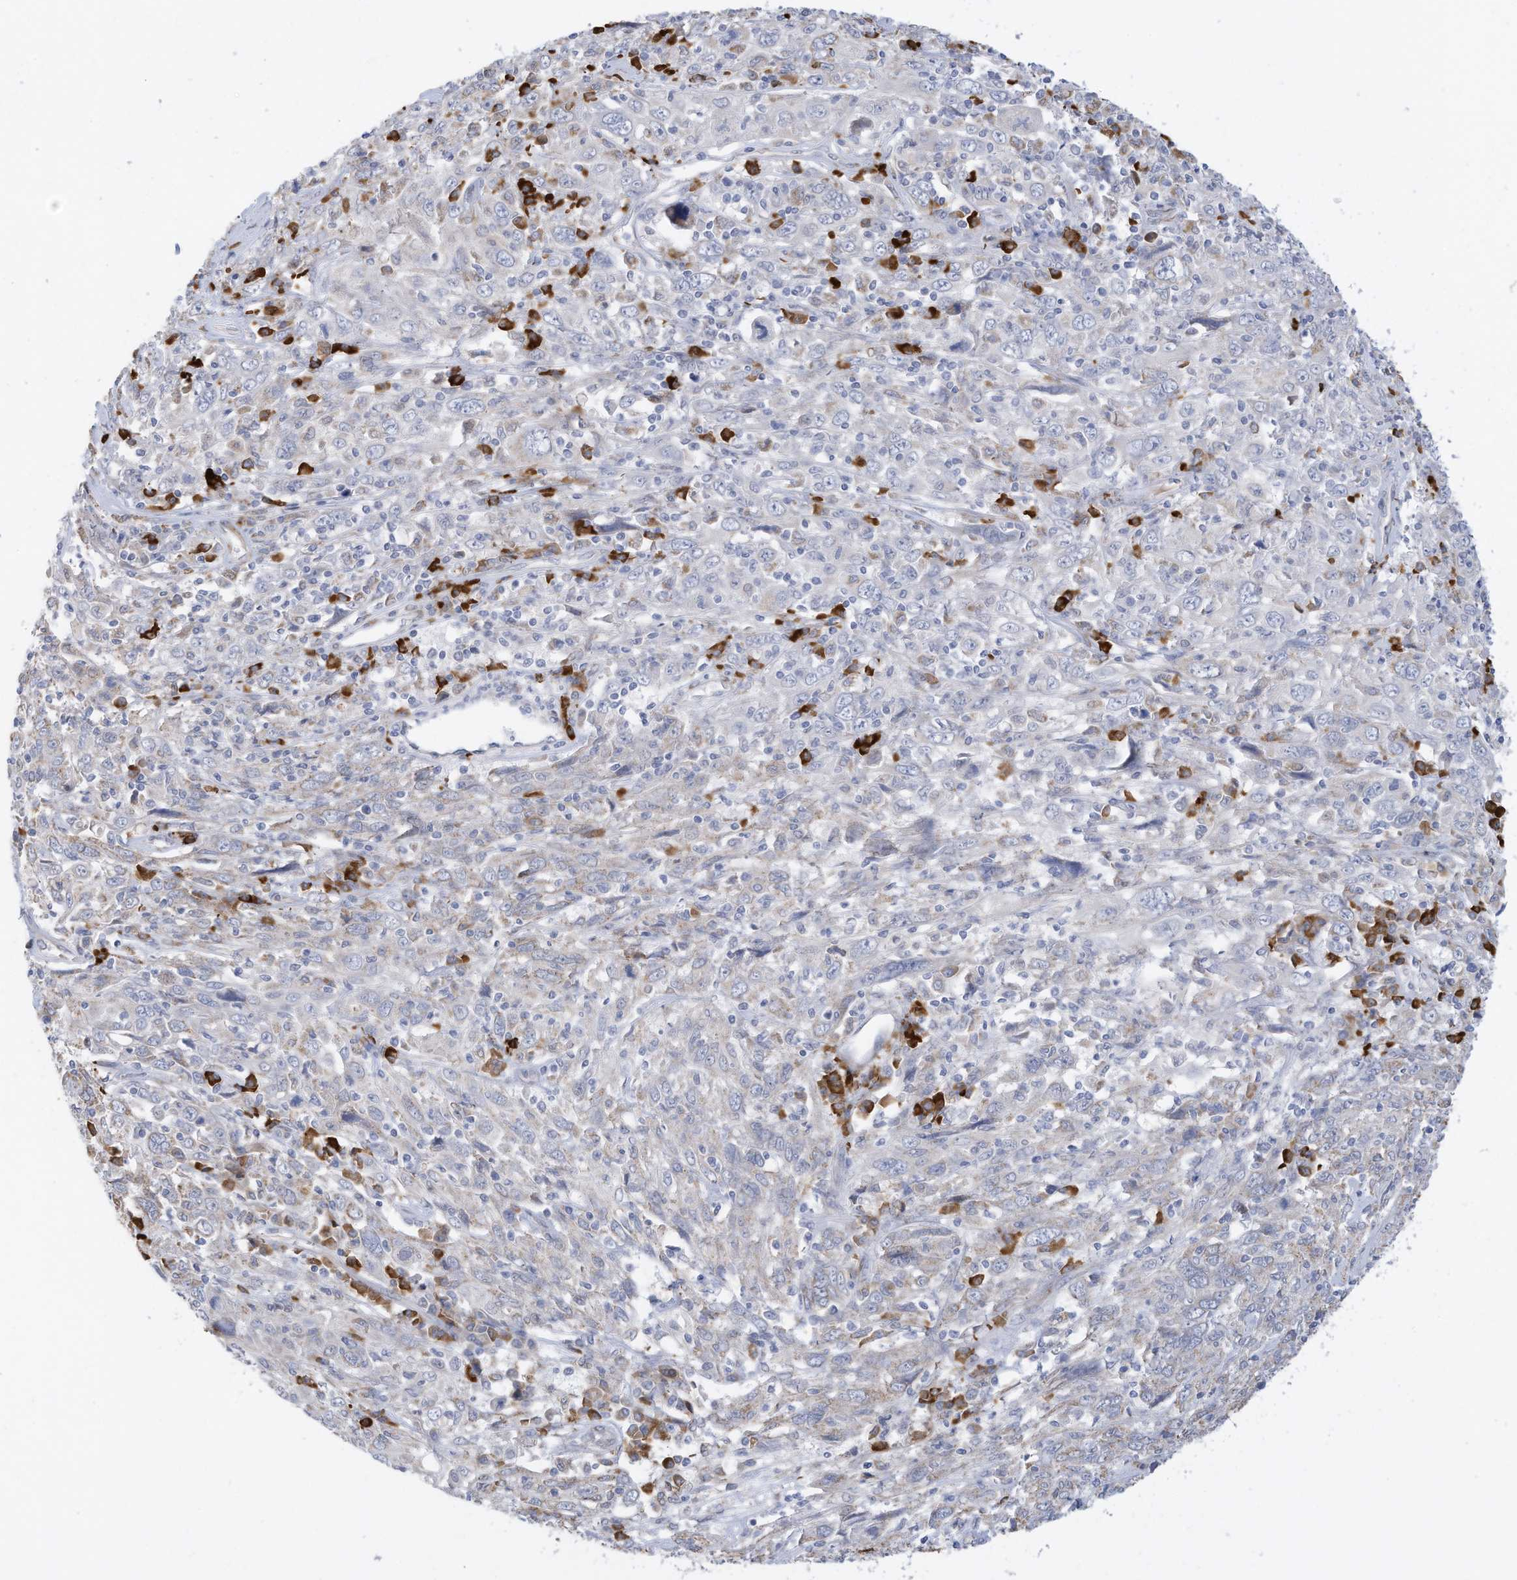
{"staining": {"intensity": "negative", "quantity": "none", "location": "none"}, "tissue": "cervical cancer", "cell_type": "Tumor cells", "image_type": "cancer", "snomed": [{"axis": "morphology", "description": "Squamous cell carcinoma, NOS"}, {"axis": "topography", "description": "Cervix"}], "caption": "IHC image of human cervical cancer stained for a protein (brown), which shows no staining in tumor cells.", "gene": "ZNF292", "patient": {"sex": "female", "age": 46}}